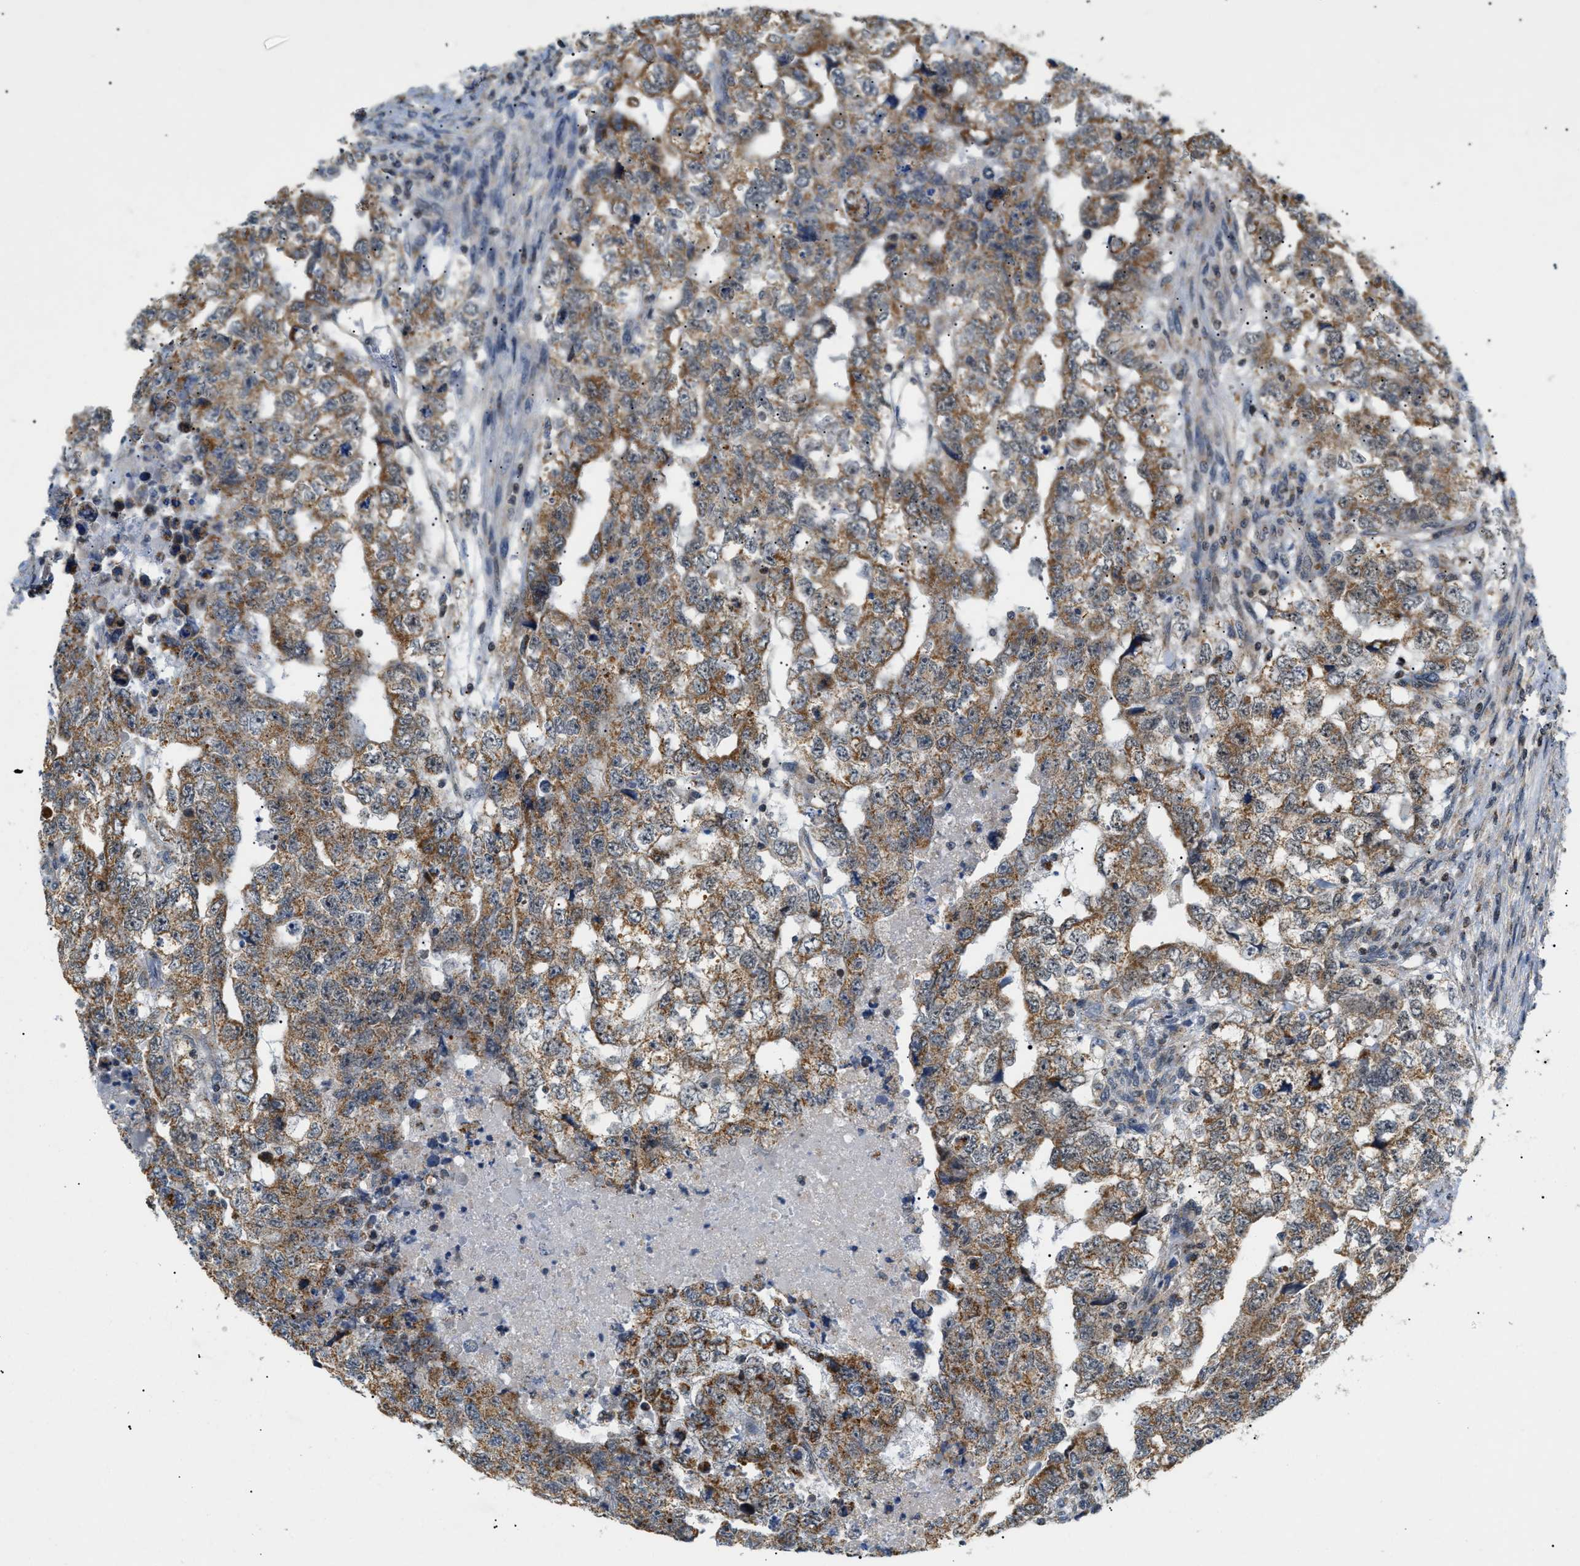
{"staining": {"intensity": "moderate", "quantity": ">75%", "location": "cytoplasmic/membranous"}, "tissue": "testis cancer", "cell_type": "Tumor cells", "image_type": "cancer", "snomed": [{"axis": "morphology", "description": "Carcinoma, Embryonal, NOS"}, {"axis": "topography", "description": "Testis"}], "caption": "Tumor cells demonstrate medium levels of moderate cytoplasmic/membranous staining in about >75% of cells in human testis cancer. Using DAB (brown) and hematoxylin (blue) stains, captured at high magnification using brightfield microscopy.", "gene": "ZBTB11", "patient": {"sex": "male", "age": 36}}